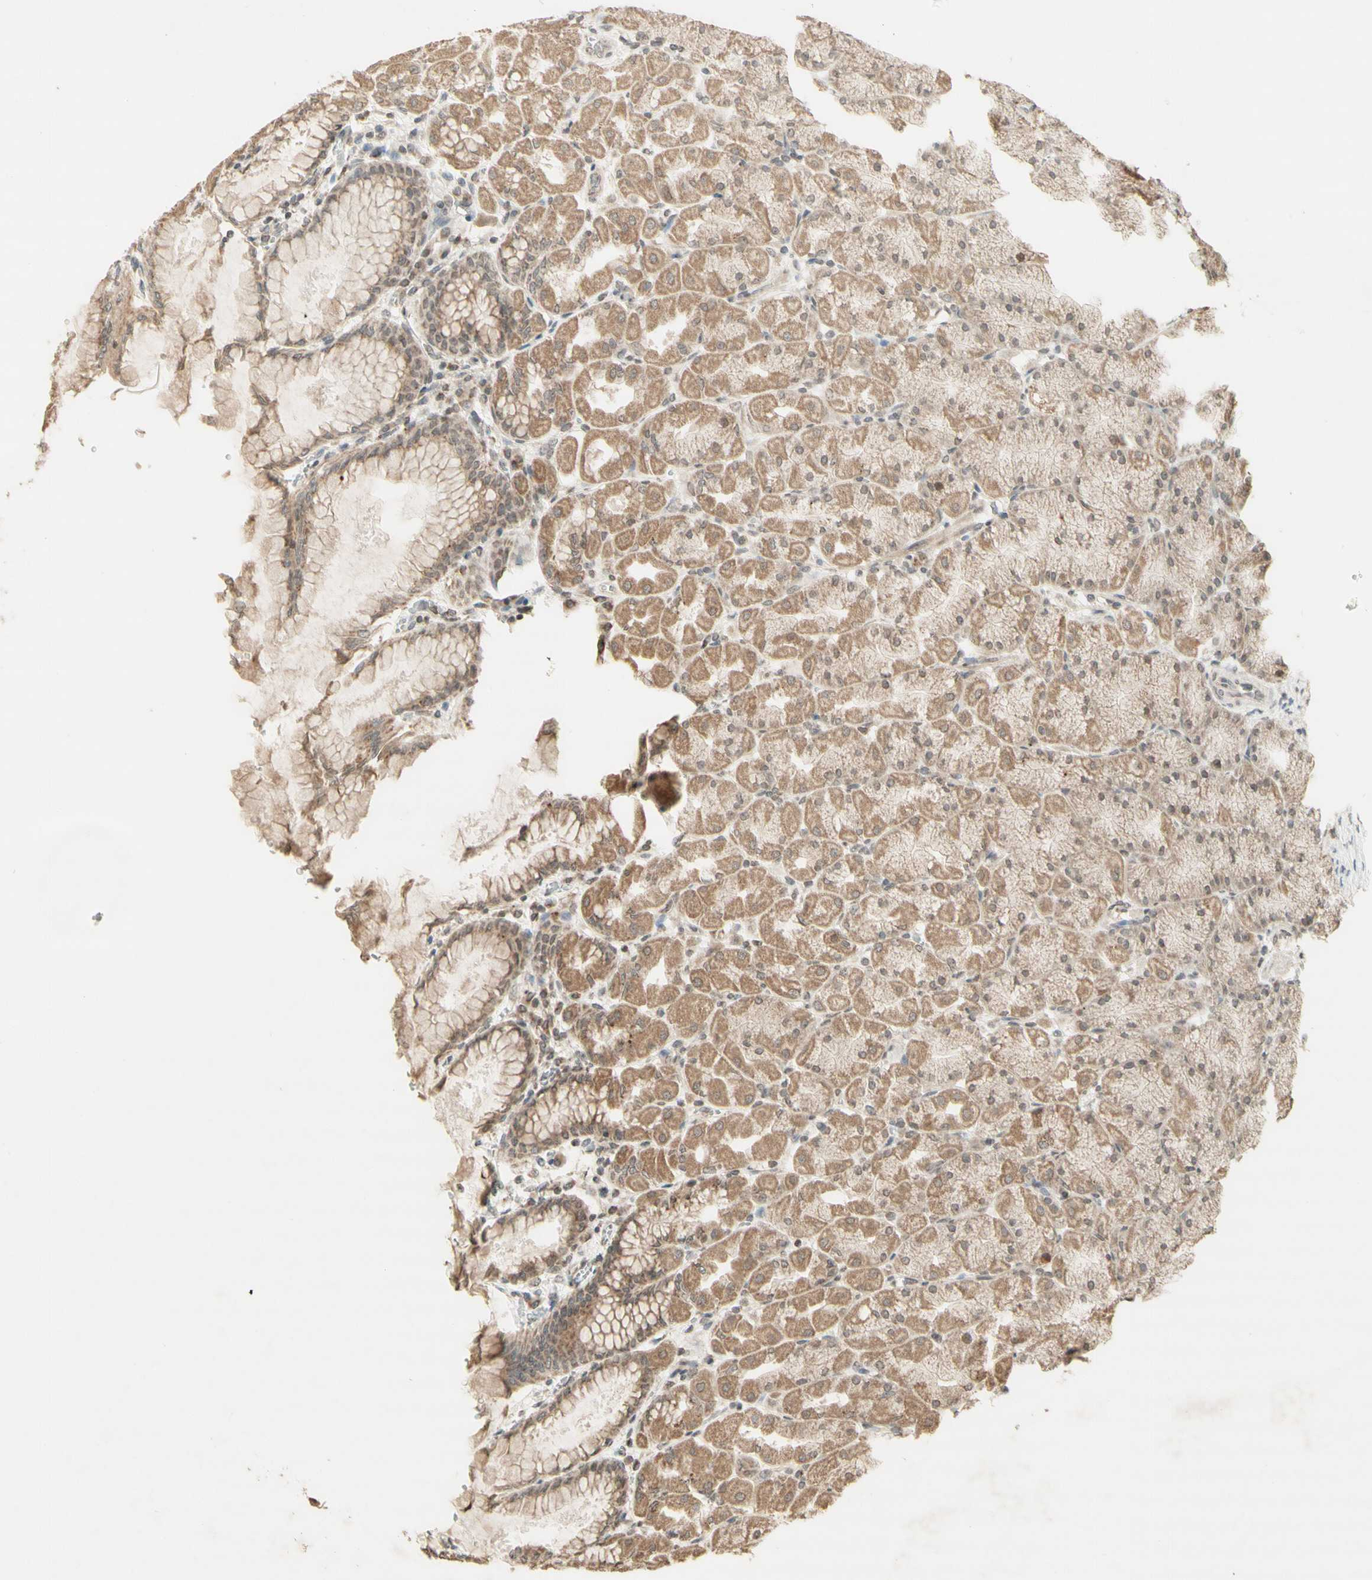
{"staining": {"intensity": "moderate", "quantity": ">75%", "location": "cytoplasmic/membranous,nuclear"}, "tissue": "stomach", "cell_type": "Glandular cells", "image_type": "normal", "snomed": [{"axis": "morphology", "description": "Normal tissue, NOS"}, {"axis": "topography", "description": "Stomach, upper"}], "caption": "This micrograph reveals immunohistochemistry (IHC) staining of benign stomach, with medium moderate cytoplasmic/membranous,nuclear expression in about >75% of glandular cells.", "gene": "CCNI", "patient": {"sex": "female", "age": 56}}